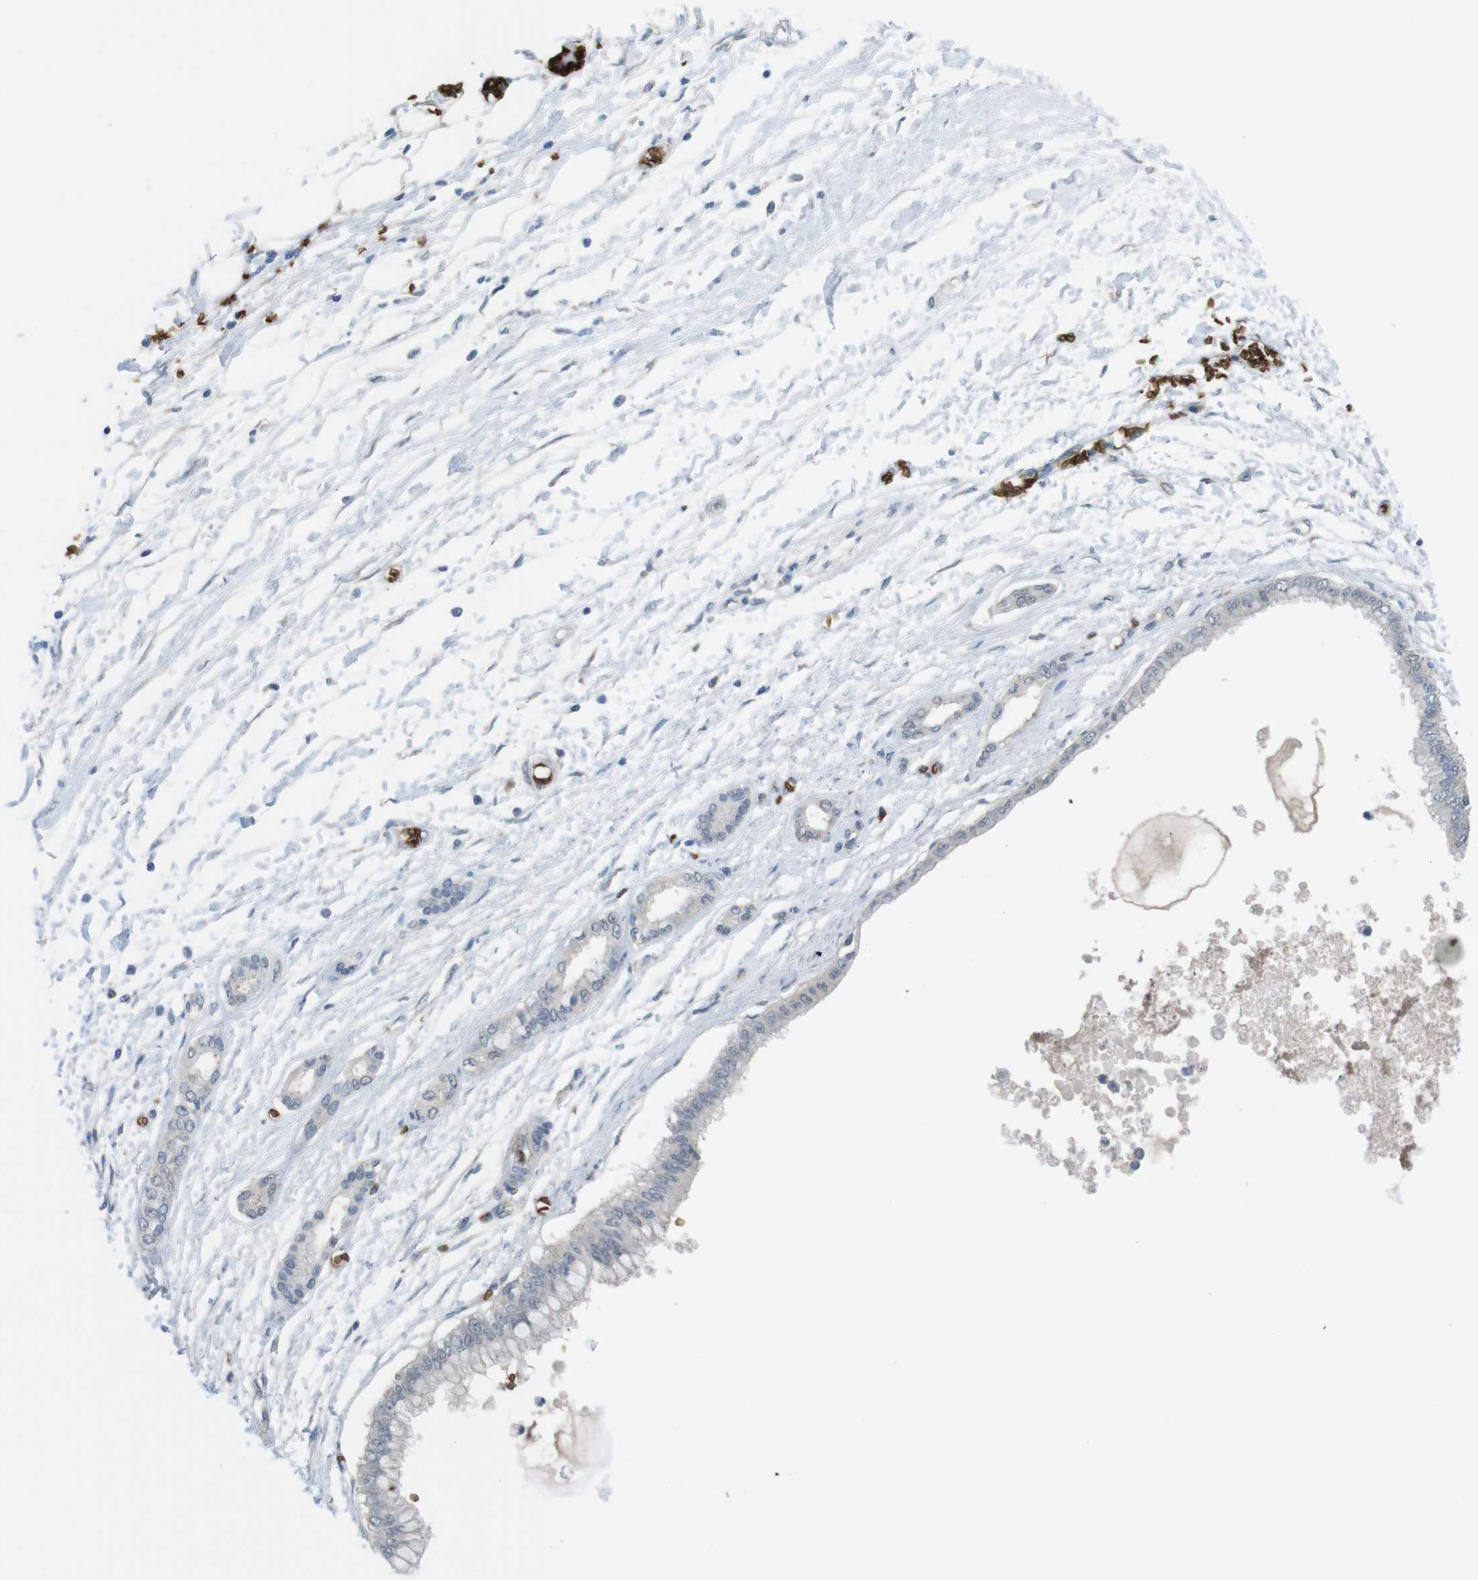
{"staining": {"intensity": "negative", "quantity": "none", "location": "none"}, "tissue": "pancreatic cancer", "cell_type": "Tumor cells", "image_type": "cancer", "snomed": [{"axis": "morphology", "description": "Adenocarcinoma, NOS"}, {"axis": "topography", "description": "Pancreas"}], "caption": "There is no significant staining in tumor cells of pancreatic adenocarcinoma. (Brightfield microscopy of DAB immunohistochemistry (IHC) at high magnification).", "gene": "GYPA", "patient": {"sex": "male", "age": 56}}